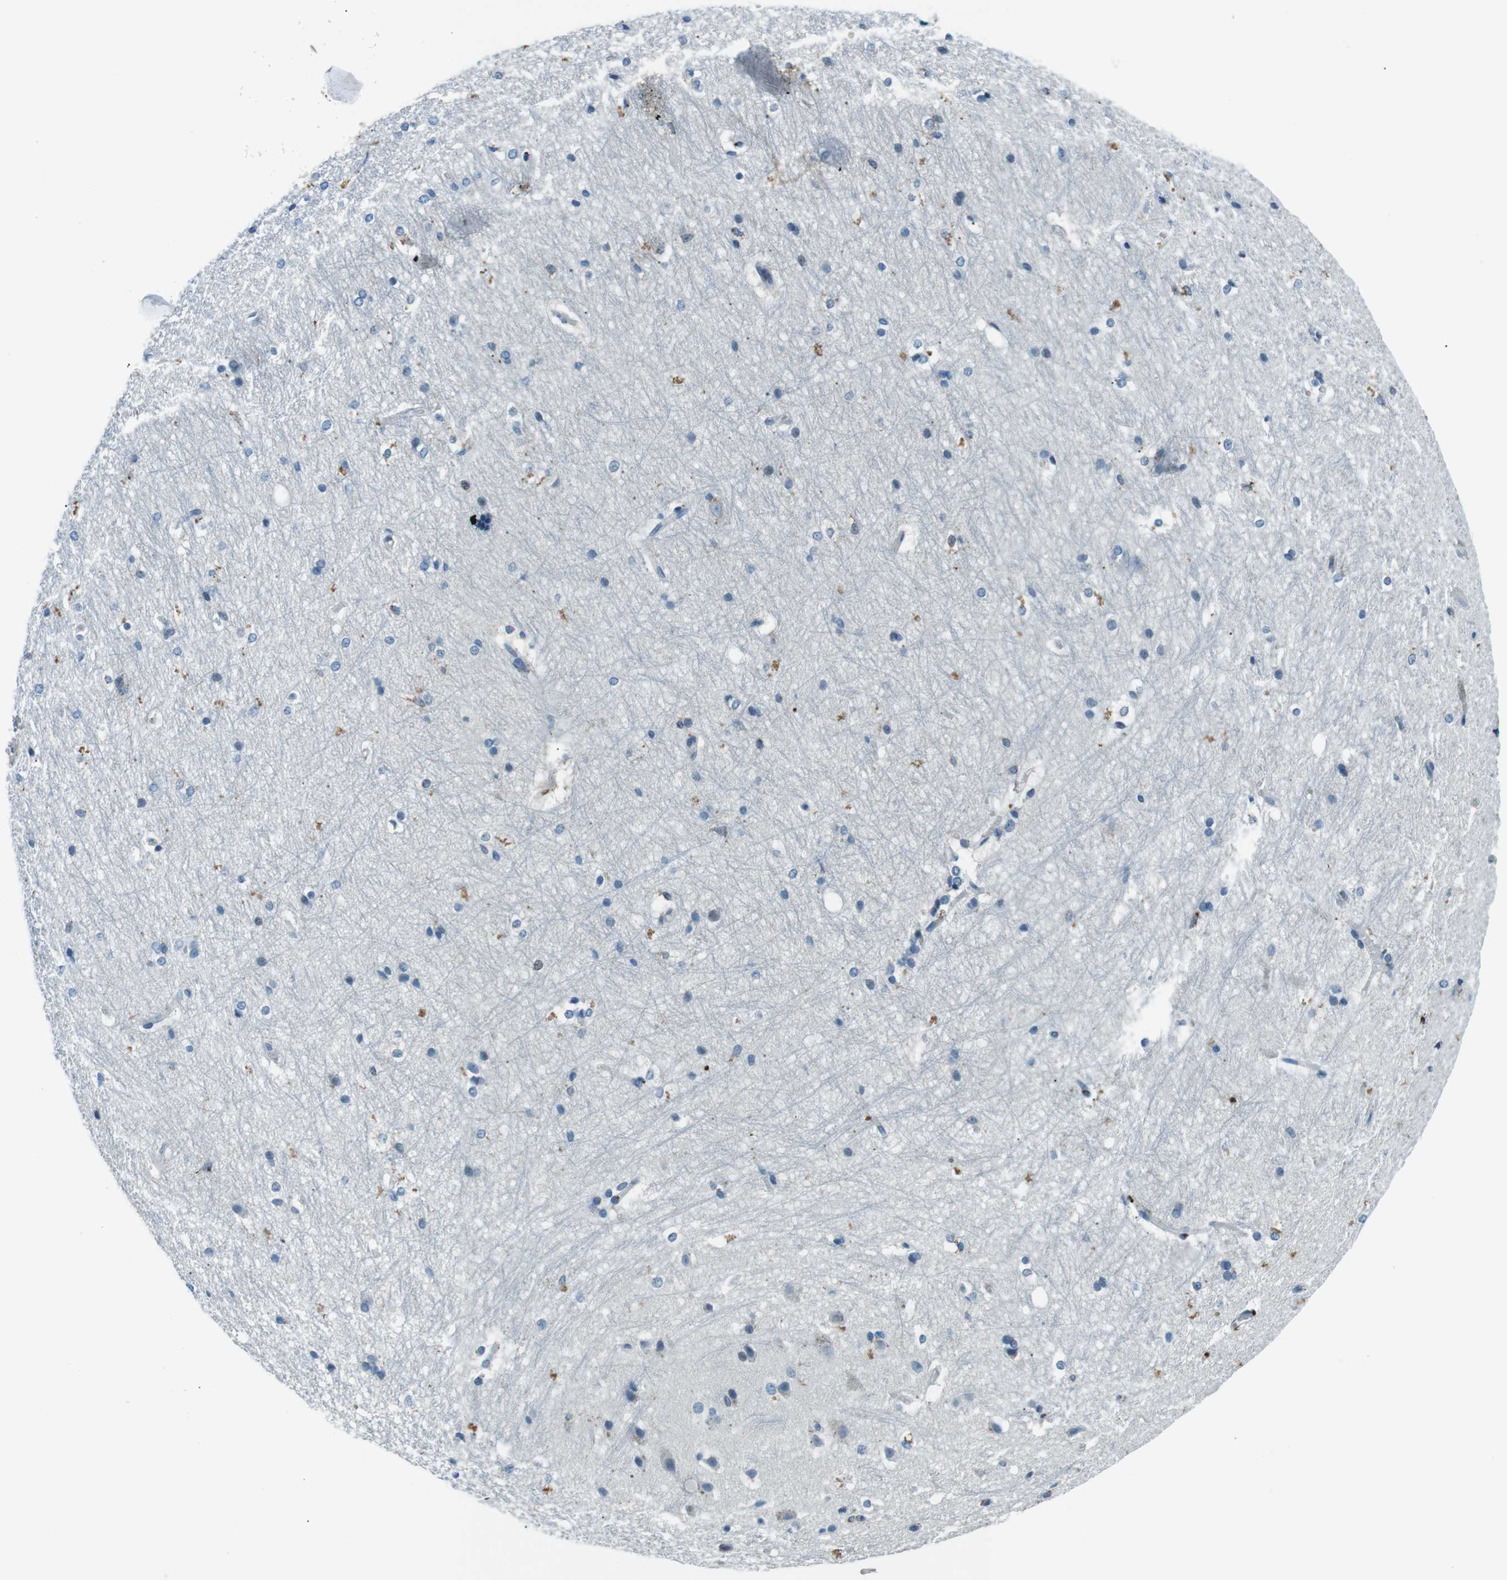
{"staining": {"intensity": "moderate", "quantity": "<25%", "location": "cytoplasmic/membranous"}, "tissue": "hippocampus", "cell_type": "Glial cells", "image_type": "normal", "snomed": [{"axis": "morphology", "description": "Normal tissue, NOS"}, {"axis": "topography", "description": "Hippocampus"}], "caption": "Protein expression analysis of unremarkable hippocampus displays moderate cytoplasmic/membranous expression in approximately <25% of glial cells. (IHC, brightfield microscopy, high magnification).", "gene": "ST6GAL1", "patient": {"sex": "female", "age": 19}}